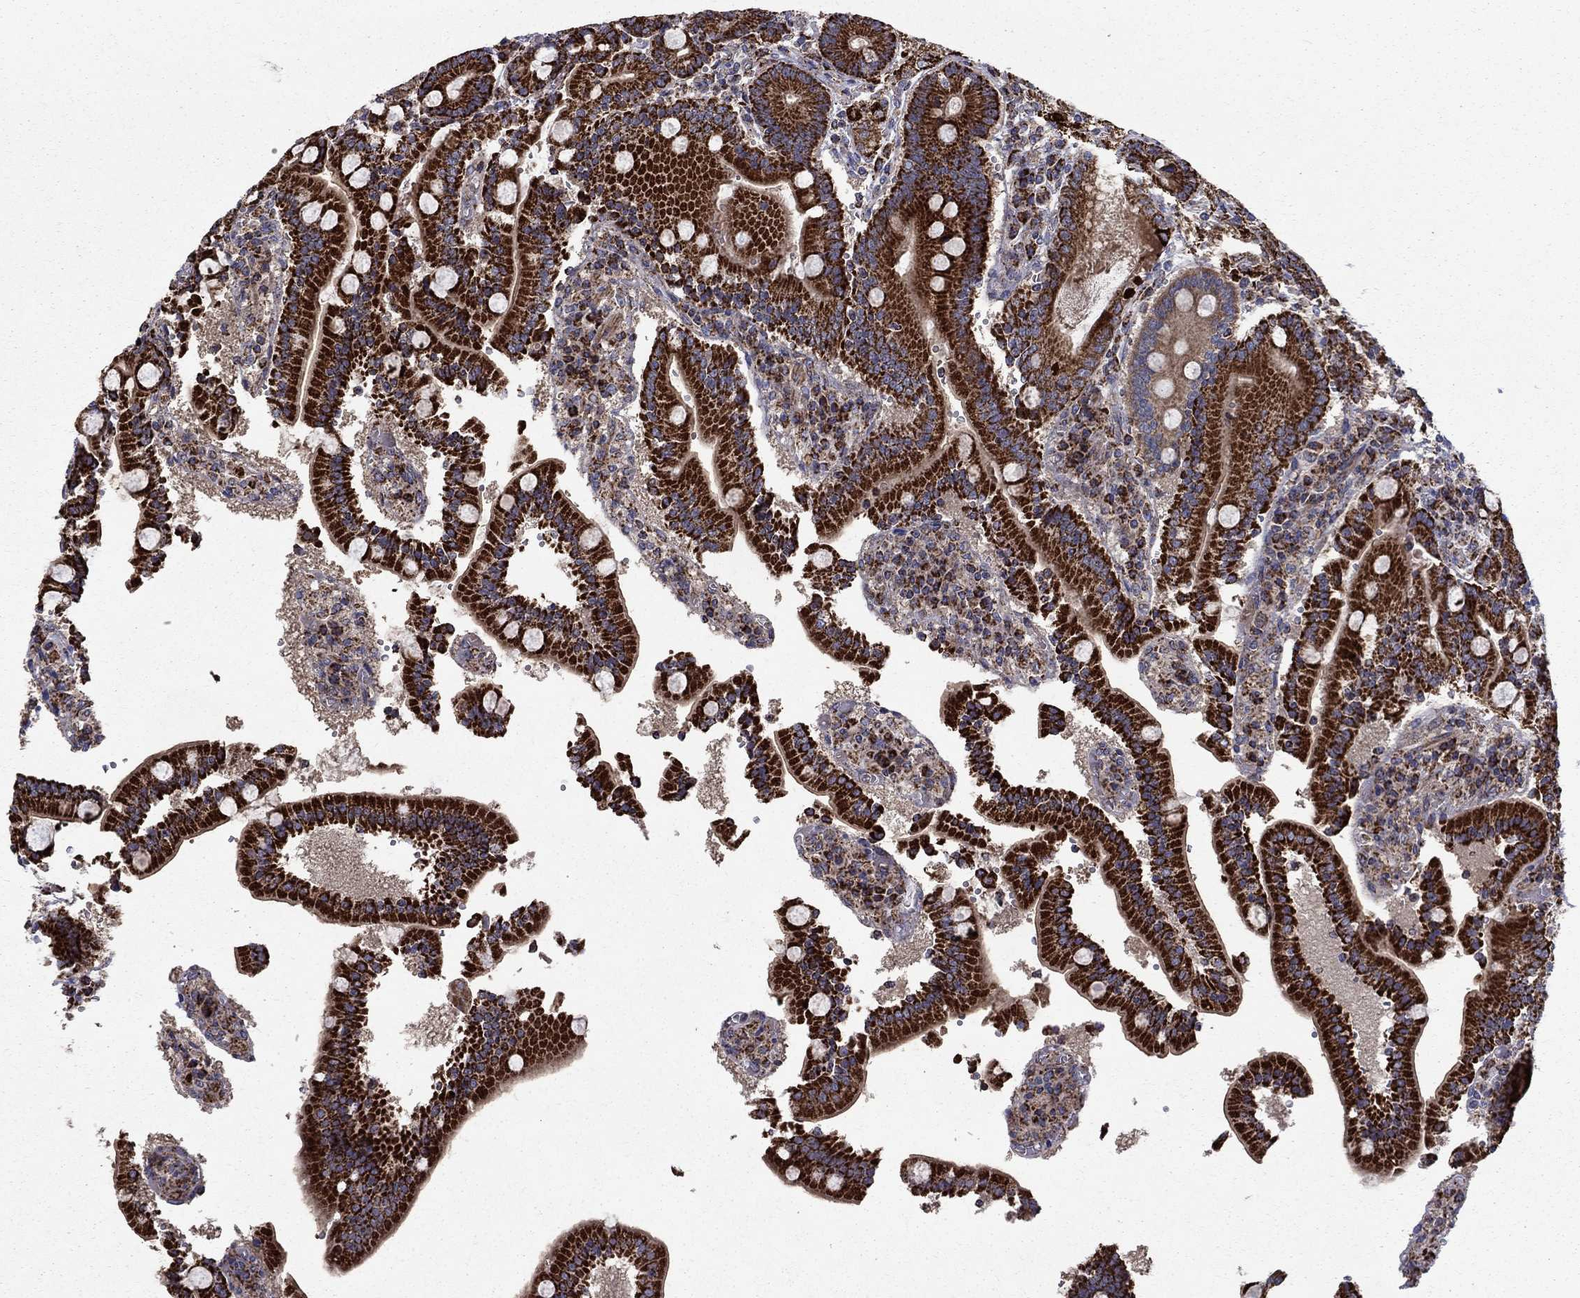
{"staining": {"intensity": "strong", "quantity": ">75%", "location": "cytoplasmic/membranous"}, "tissue": "duodenum", "cell_type": "Glandular cells", "image_type": "normal", "snomed": [{"axis": "morphology", "description": "Normal tissue, NOS"}, {"axis": "topography", "description": "Duodenum"}], "caption": "Protein staining of normal duodenum shows strong cytoplasmic/membranous positivity in approximately >75% of glandular cells. The staining is performed using DAB (3,3'-diaminobenzidine) brown chromogen to label protein expression. The nuclei are counter-stained blue using hematoxylin.", "gene": "NDUFS8", "patient": {"sex": "female", "age": 62}}